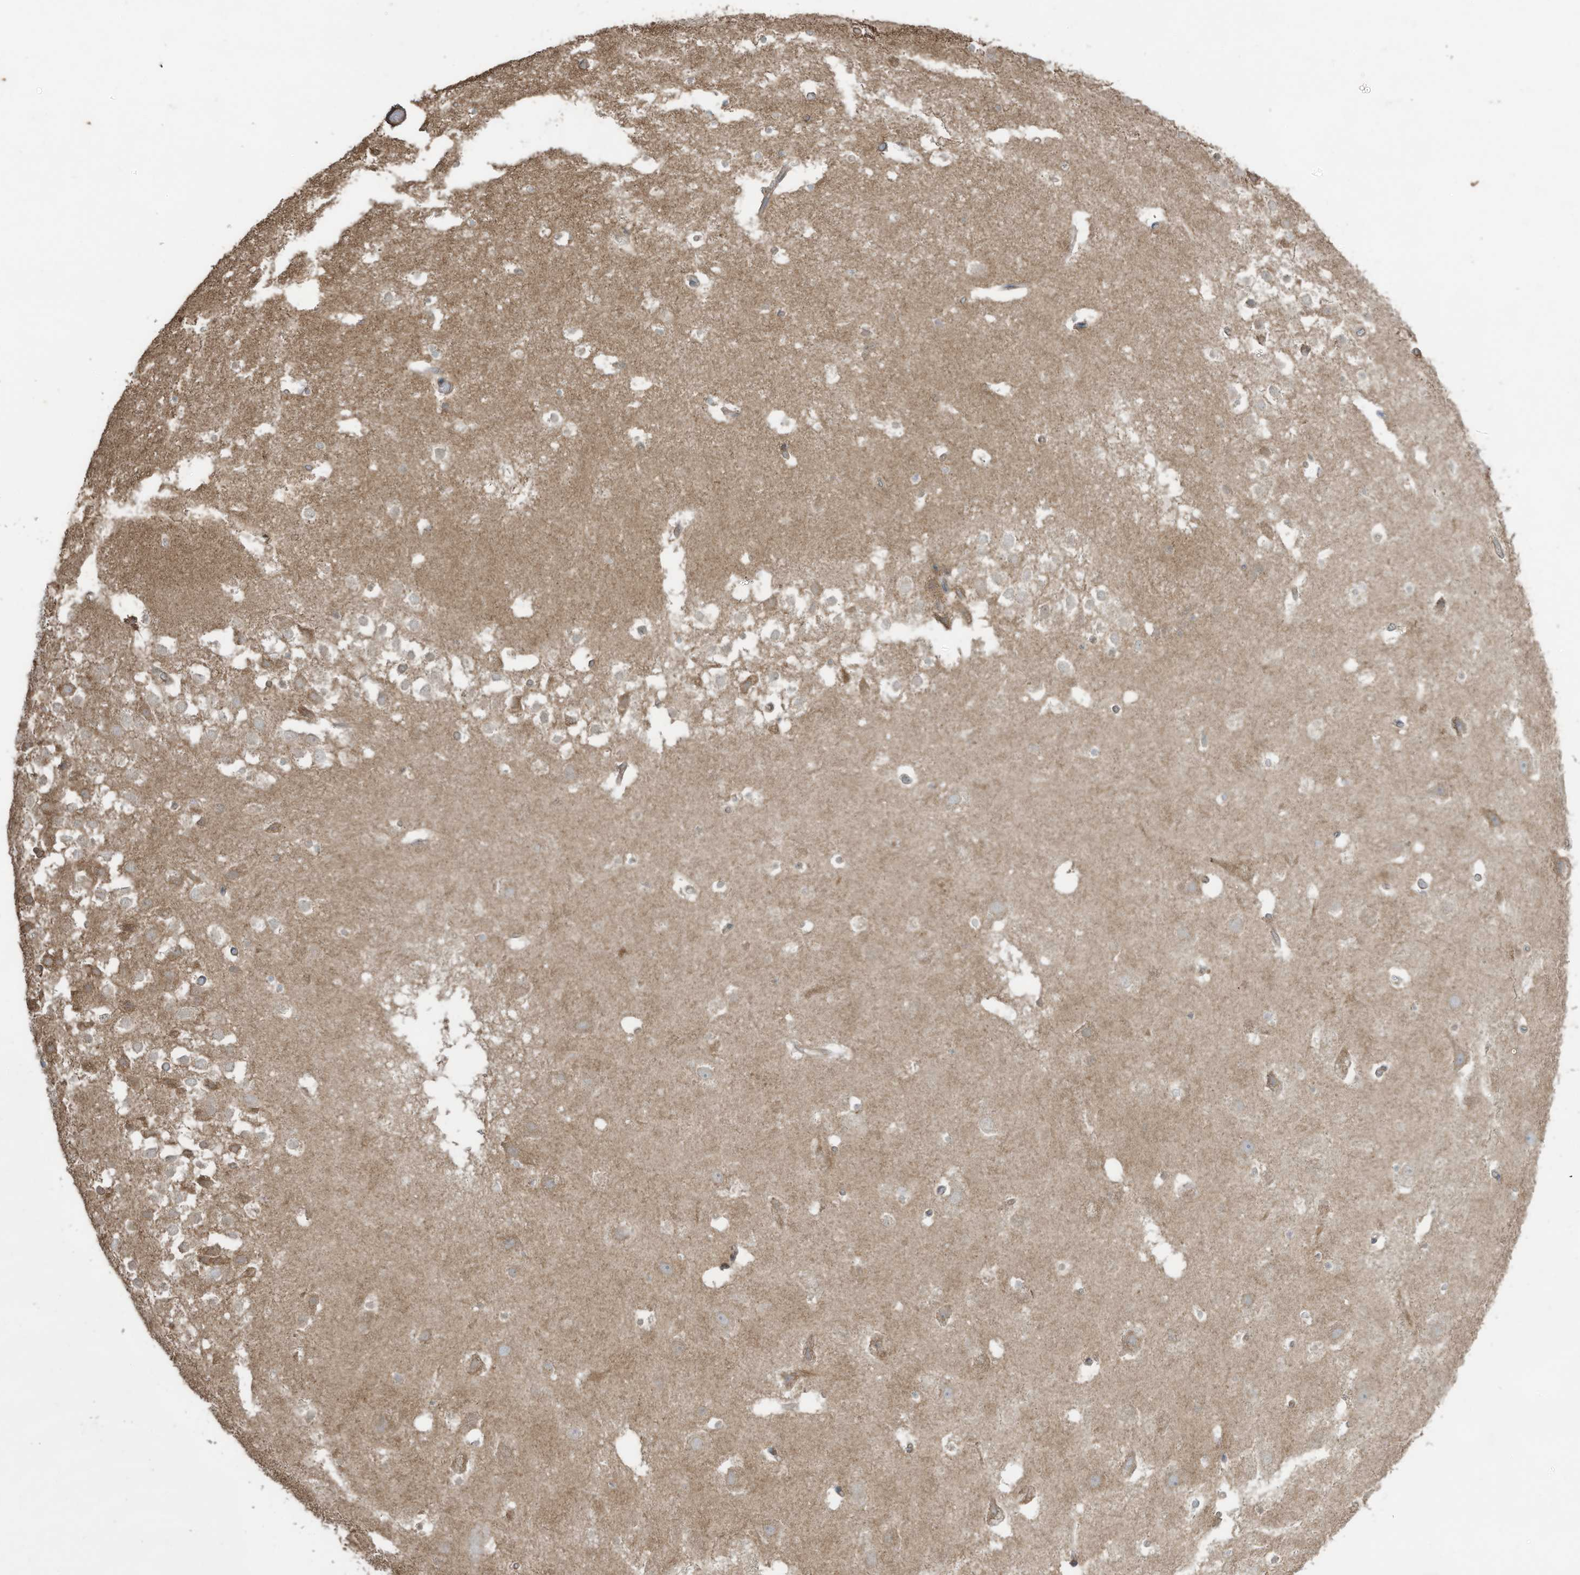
{"staining": {"intensity": "negative", "quantity": "none", "location": "none"}, "tissue": "hippocampus", "cell_type": "Glial cells", "image_type": "normal", "snomed": [{"axis": "morphology", "description": "Normal tissue, NOS"}, {"axis": "topography", "description": "Hippocampus"}], "caption": "Glial cells show no significant protein staining in benign hippocampus. Nuclei are stained in blue.", "gene": "CGAS", "patient": {"sex": "female", "age": 52}}